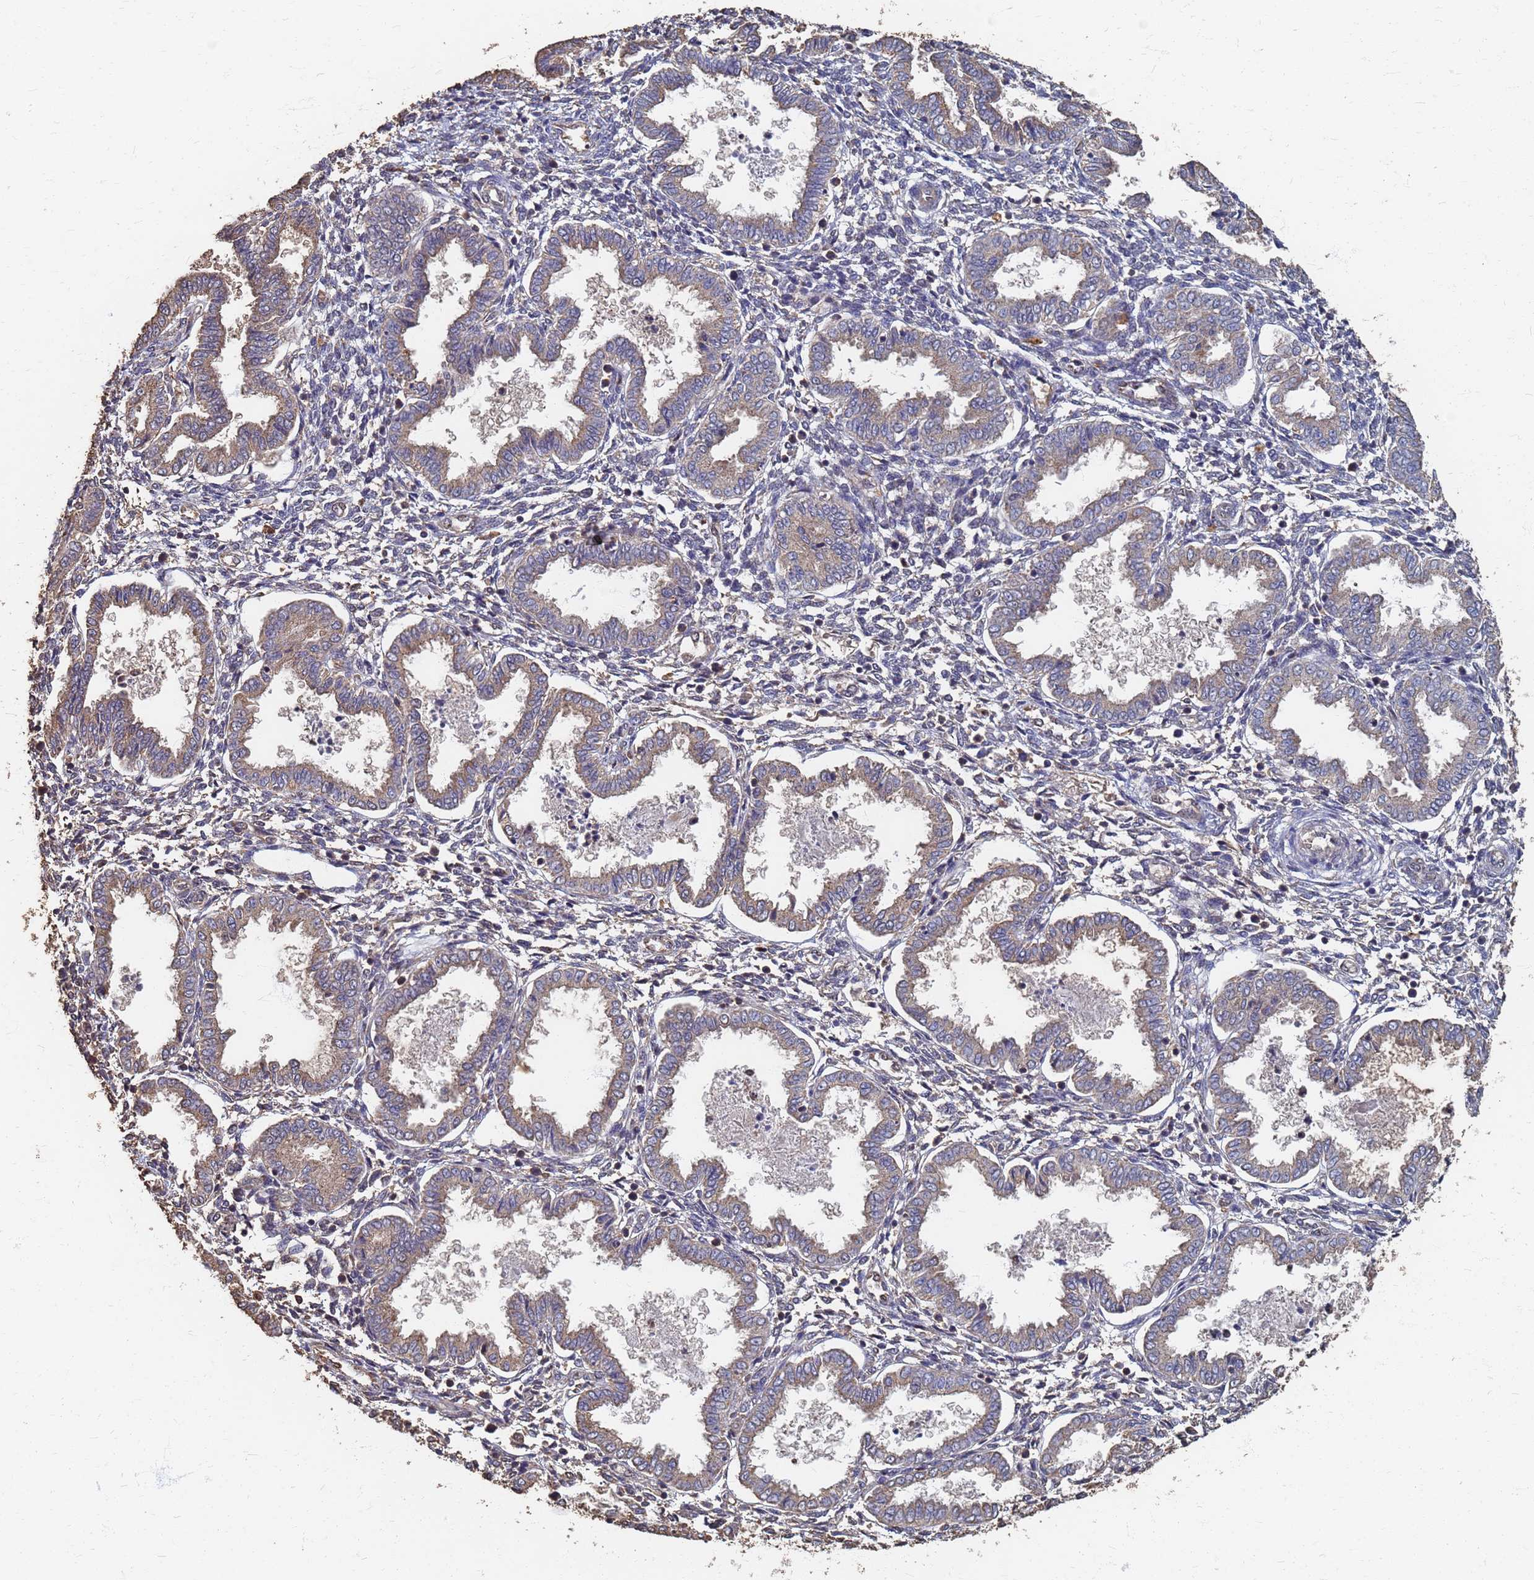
{"staining": {"intensity": "negative", "quantity": "none", "location": "none"}, "tissue": "endometrium", "cell_type": "Cells in endometrial stroma", "image_type": "normal", "snomed": [{"axis": "morphology", "description": "Normal tissue, NOS"}, {"axis": "topography", "description": "Endometrium"}], "caption": "Protein analysis of benign endometrium displays no significant positivity in cells in endometrial stroma. Brightfield microscopy of immunohistochemistry (IHC) stained with DAB (3,3'-diaminobenzidine) (brown) and hematoxylin (blue), captured at high magnification.", "gene": "DPH5", "patient": {"sex": "female", "age": 33}}